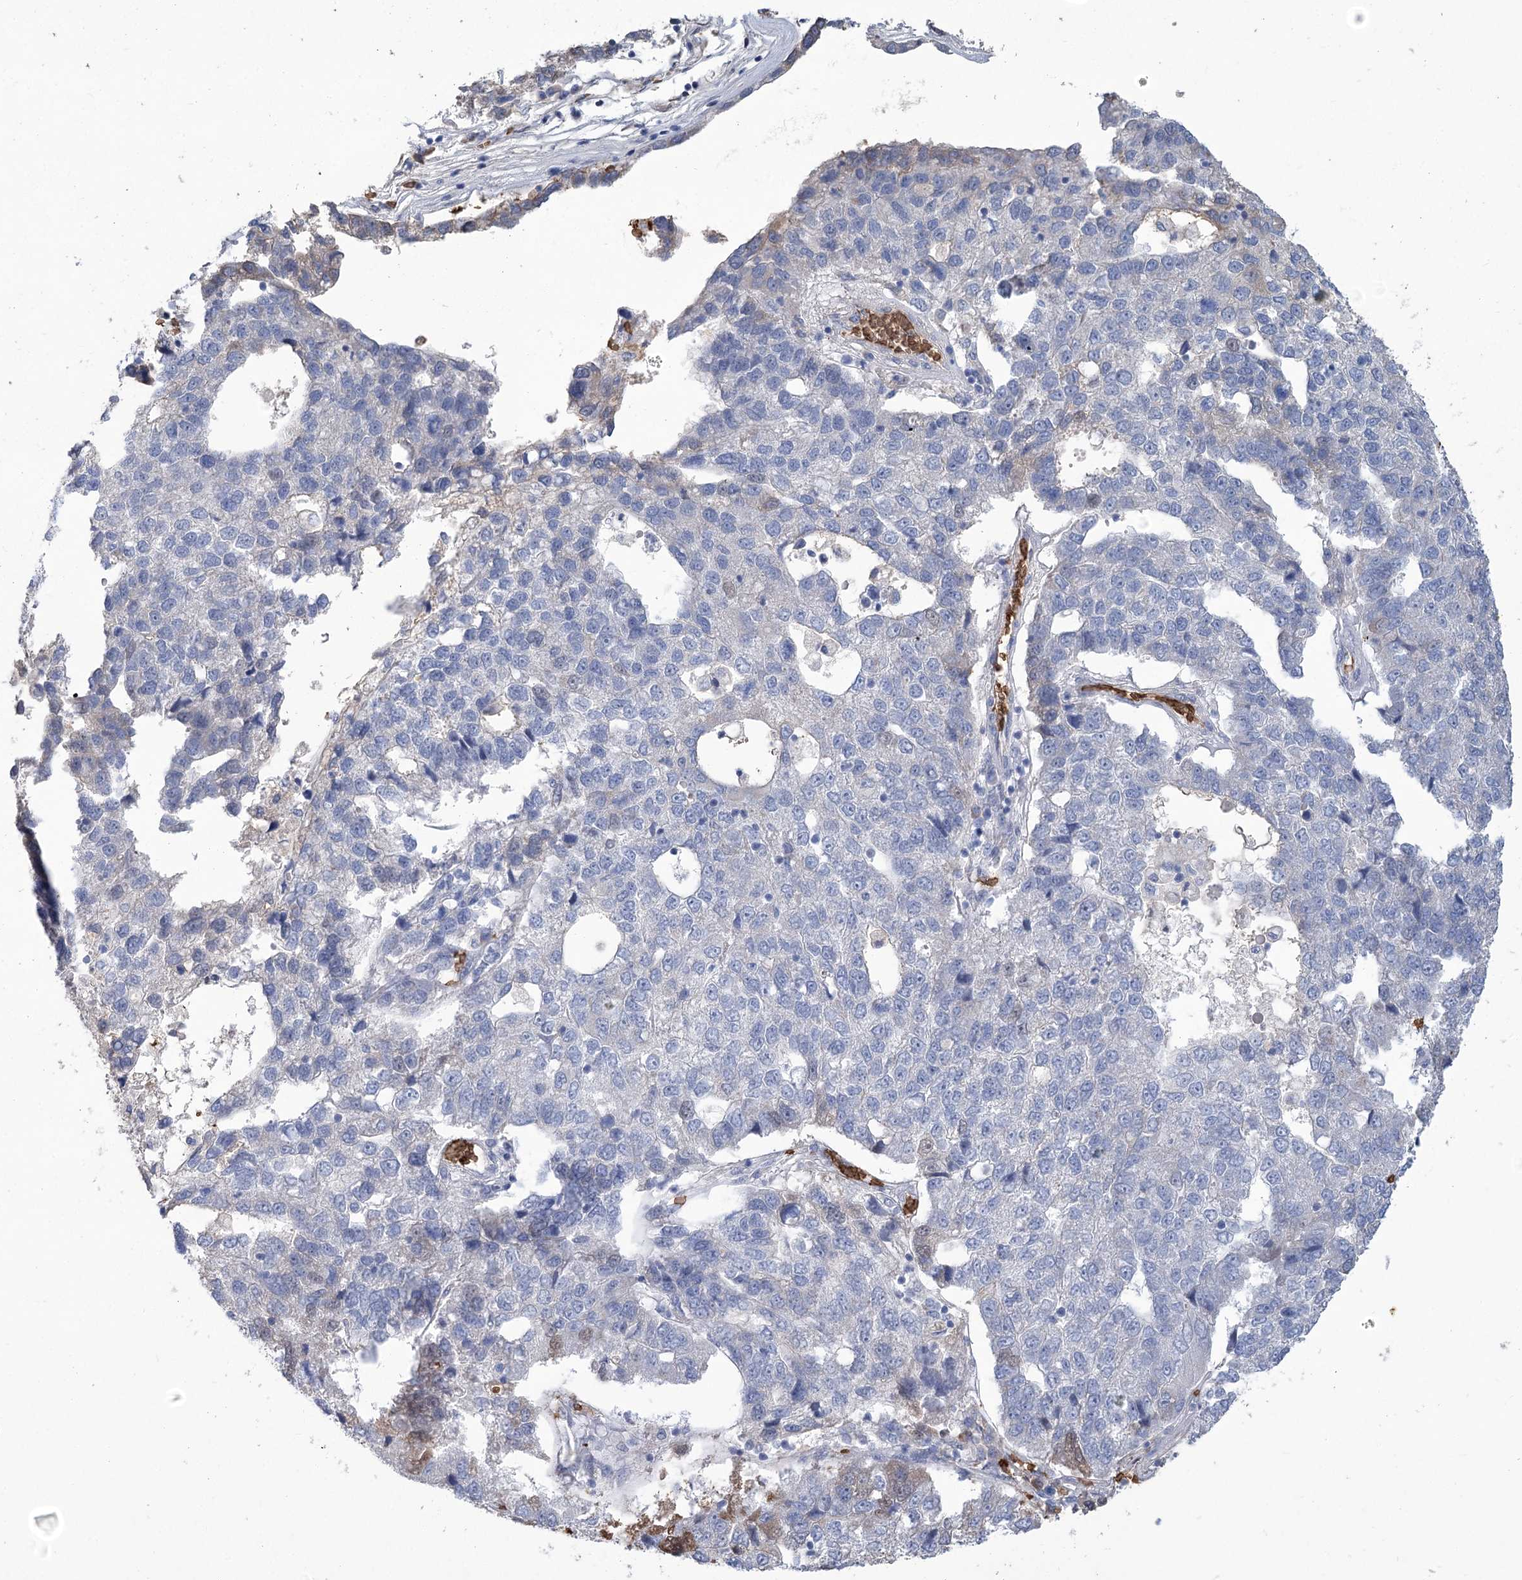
{"staining": {"intensity": "weak", "quantity": "<25%", "location": "cytoplasmic/membranous"}, "tissue": "pancreatic cancer", "cell_type": "Tumor cells", "image_type": "cancer", "snomed": [{"axis": "morphology", "description": "Adenocarcinoma, NOS"}, {"axis": "topography", "description": "Pancreas"}], "caption": "Tumor cells show no significant protein positivity in adenocarcinoma (pancreatic).", "gene": "HBA1", "patient": {"sex": "female", "age": 61}}